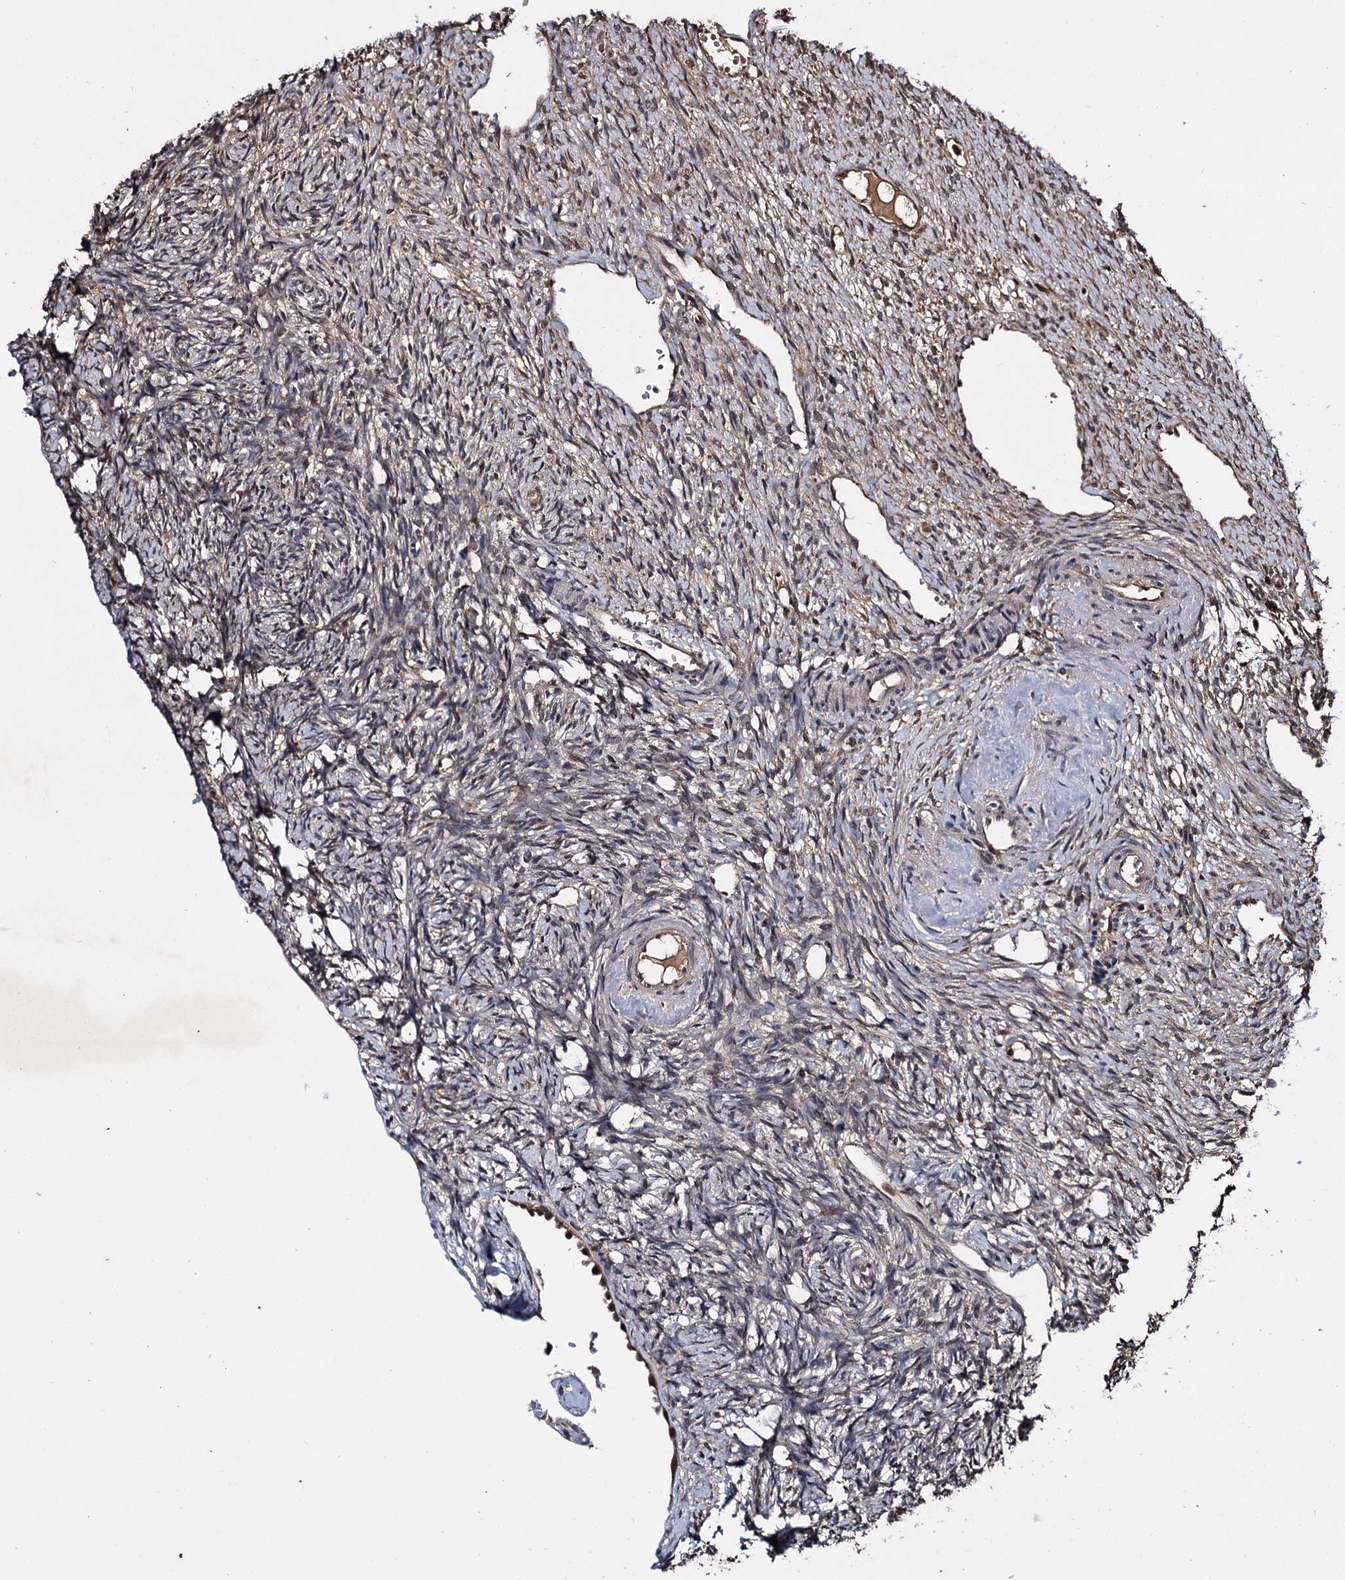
{"staining": {"intensity": "weak", "quantity": "<25%", "location": "cytoplasmic/membranous"}, "tissue": "ovary", "cell_type": "Ovarian stroma cells", "image_type": "normal", "snomed": [{"axis": "morphology", "description": "Normal tissue, NOS"}, {"axis": "topography", "description": "Ovary"}], "caption": "Immunohistochemical staining of unremarkable human ovary reveals no significant positivity in ovarian stroma cells. (DAB immunohistochemistry (IHC), high magnification).", "gene": "SLC46A3", "patient": {"sex": "female", "age": 51}}